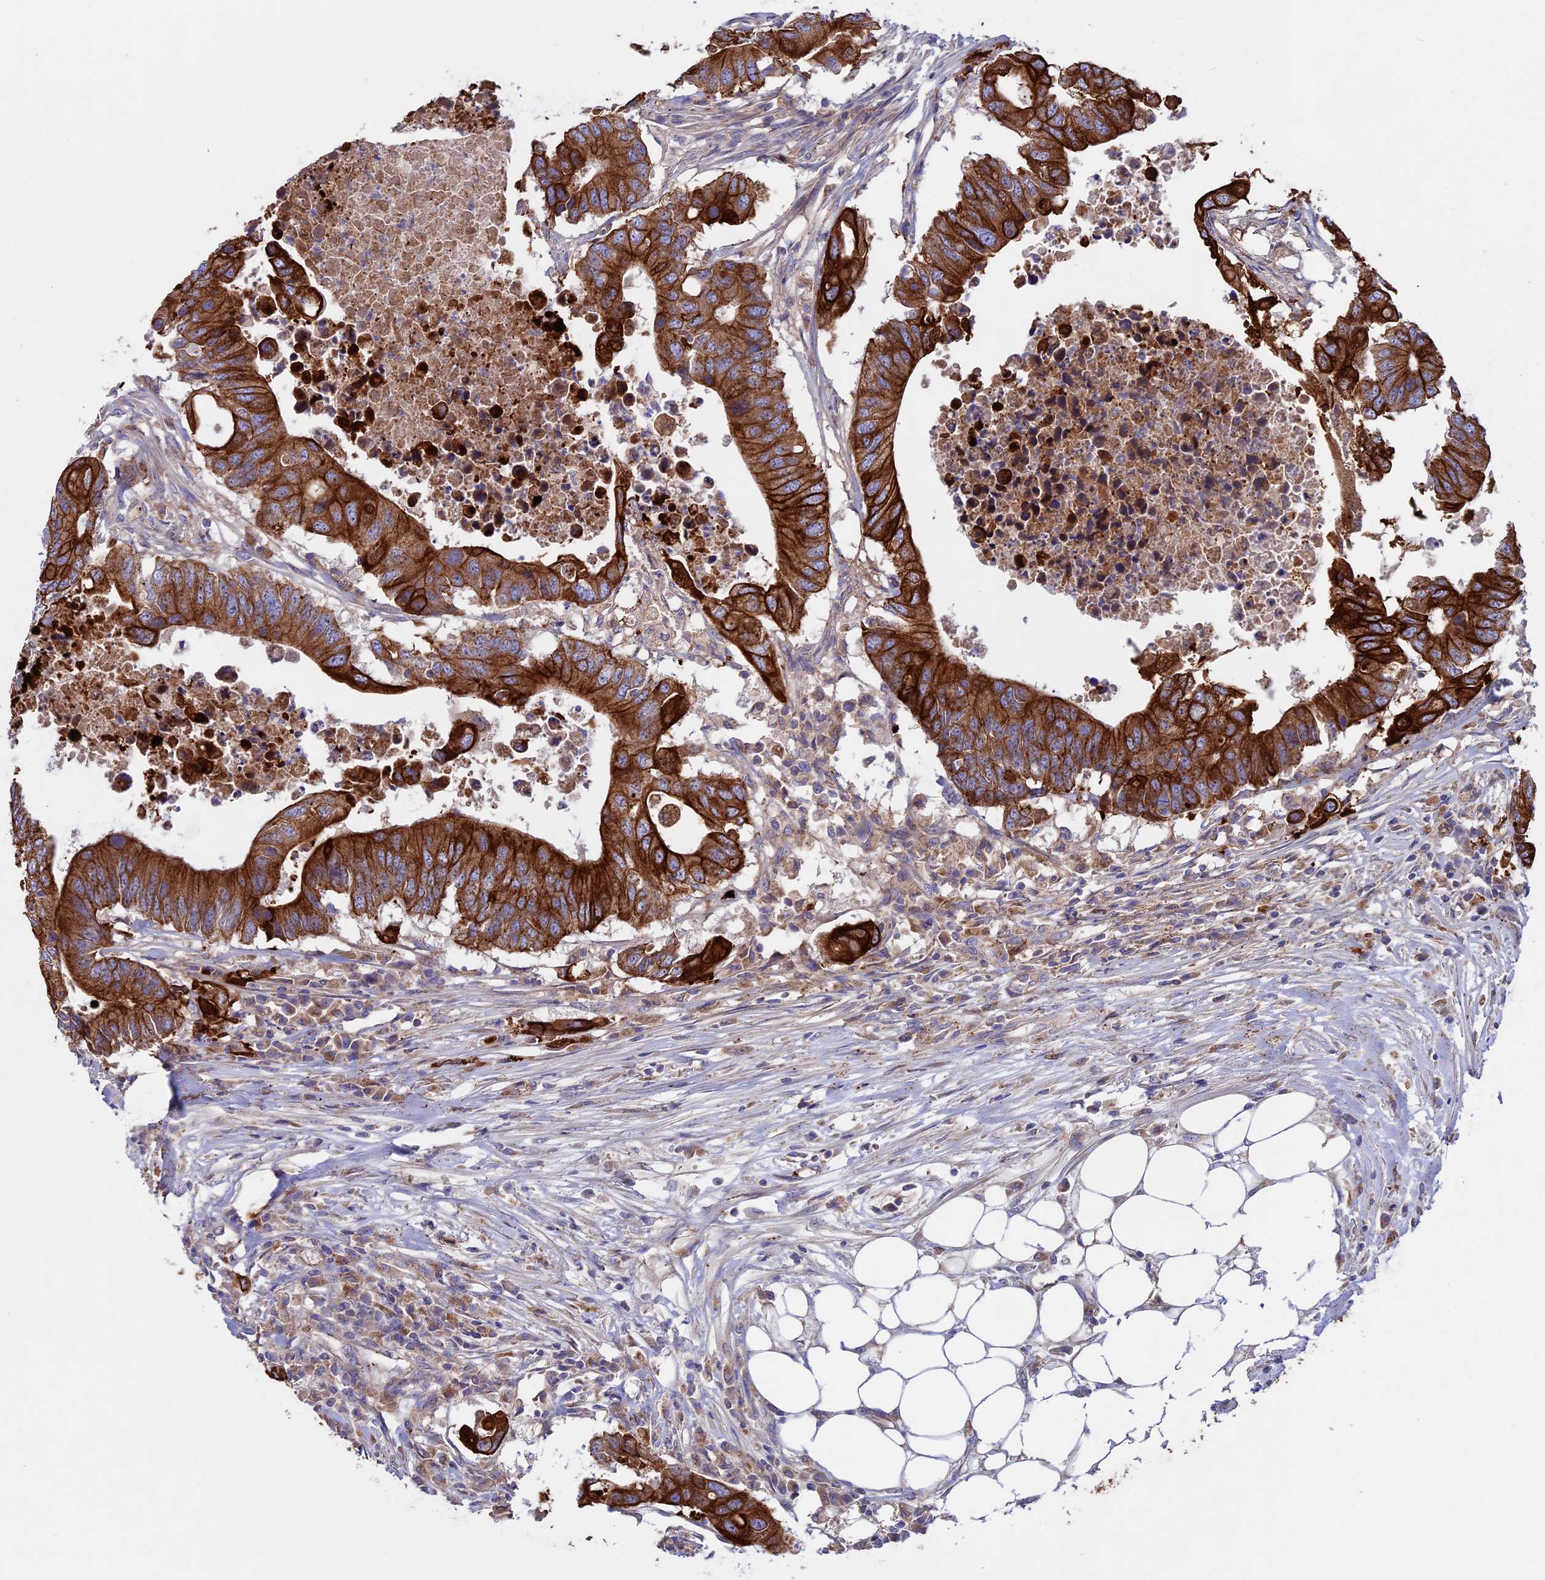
{"staining": {"intensity": "strong", "quantity": ">75%", "location": "cytoplasmic/membranous"}, "tissue": "colorectal cancer", "cell_type": "Tumor cells", "image_type": "cancer", "snomed": [{"axis": "morphology", "description": "Adenocarcinoma, NOS"}, {"axis": "topography", "description": "Colon"}], "caption": "The photomicrograph exhibits a brown stain indicating the presence of a protein in the cytoplasmic/membranous of tumor cells in colorectal adenocarcinoma.", "gene": "PTPN9", "patient": {"sex": "male", "age": 71}}